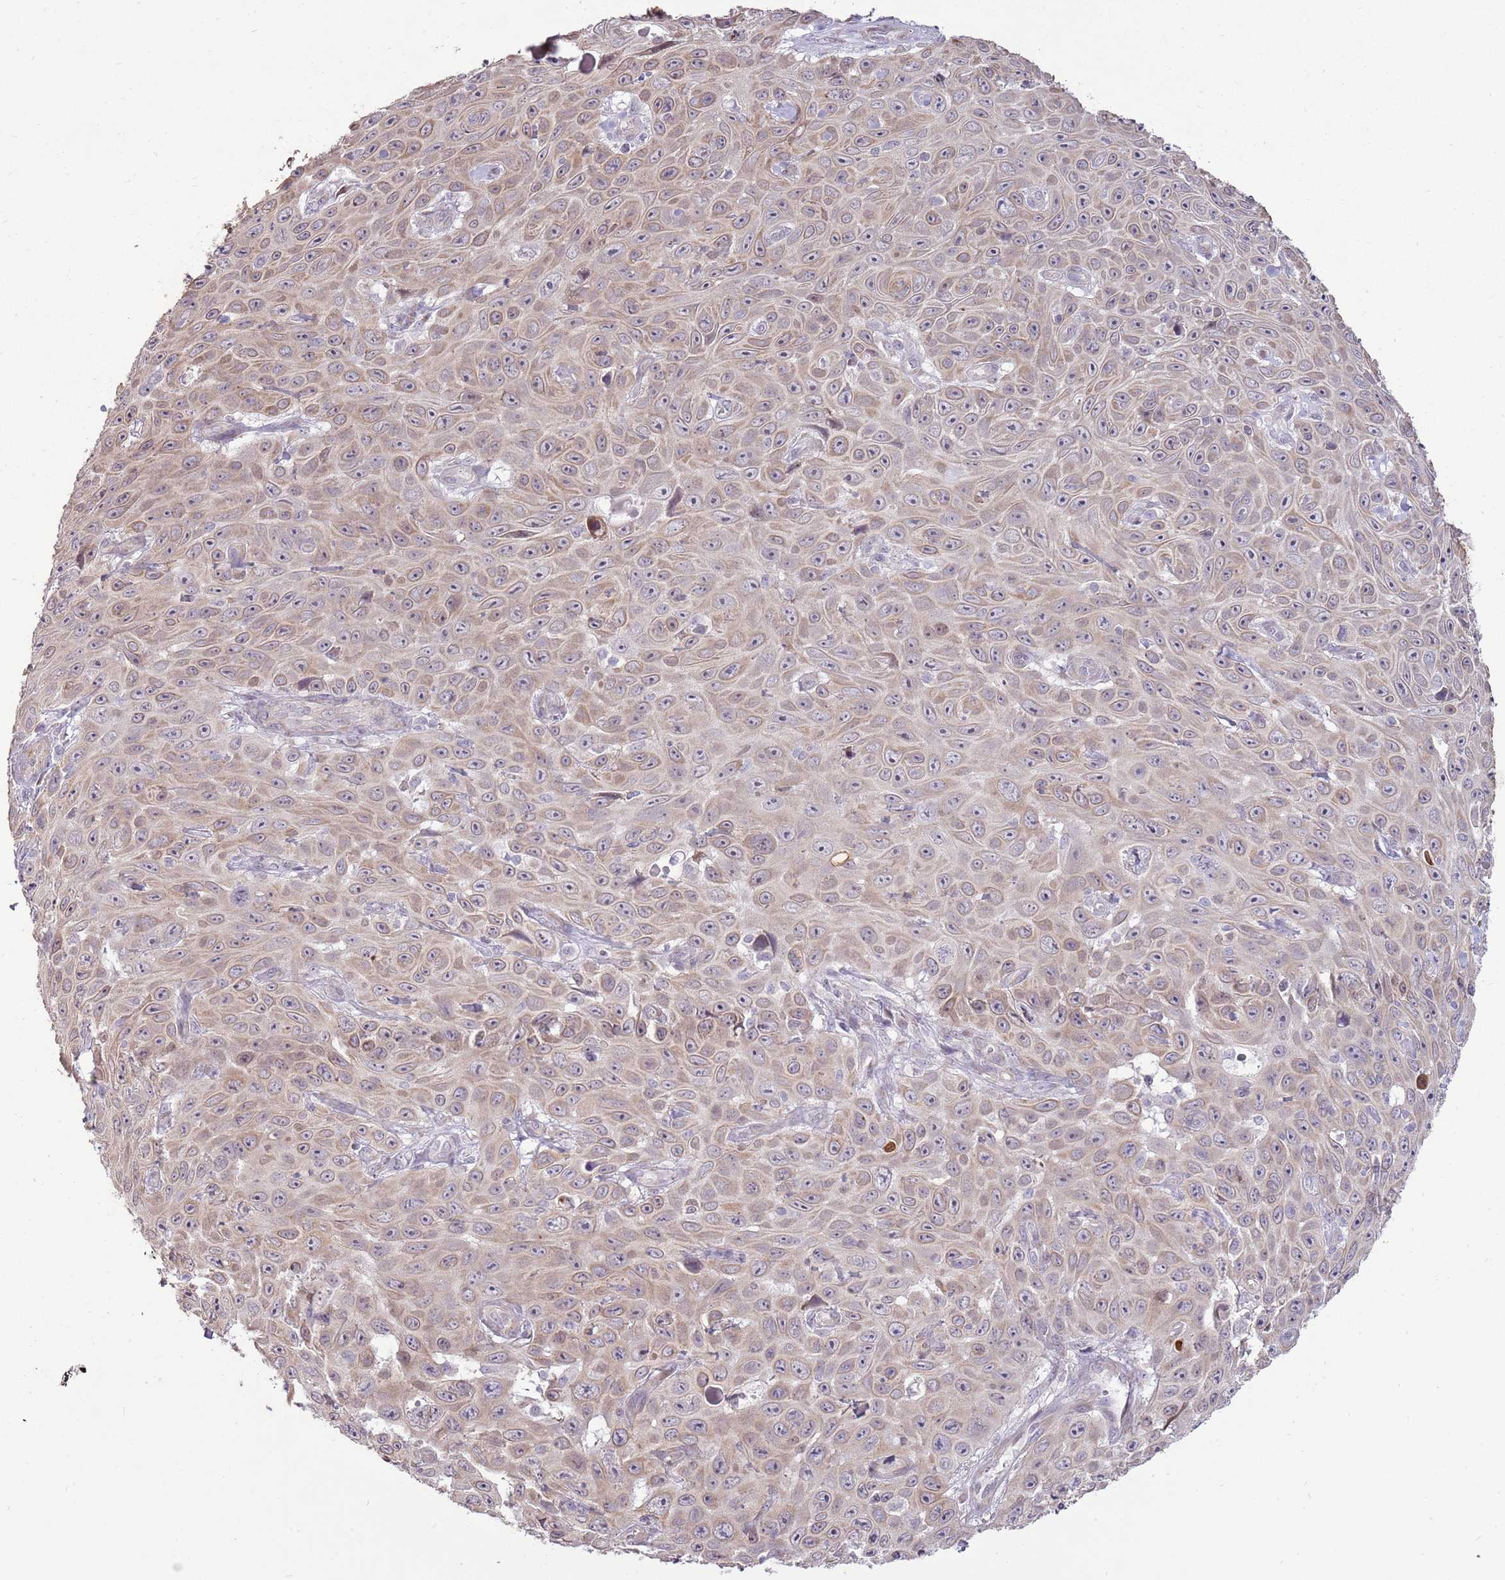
{"staining": {"intensity": "weak", "quantity": "25%-75%", "location": "cytoplasmic/membranous"}, "tissue": "skin cancer", "cell_type": "Tumor cells", "image_type": "cancer", "snomed": [{"axis": "morphology", "description": "Squamous cell carcinoma, NOS"}, {"axis": "topography", "description": "Skin"}], "caption": "An immunohistochemistry (IHC) image of neoplastic tissue is shown. Protein staining in brown shows weak cytoplasmic/membranous positivity in skin cancer (squamous cell carcinoma) within tumor cells. (DAB IHC with brightfield microscopy, high magnification).", "gene": "UGGT2", "patient": {"sex": "male", "age": 82}}